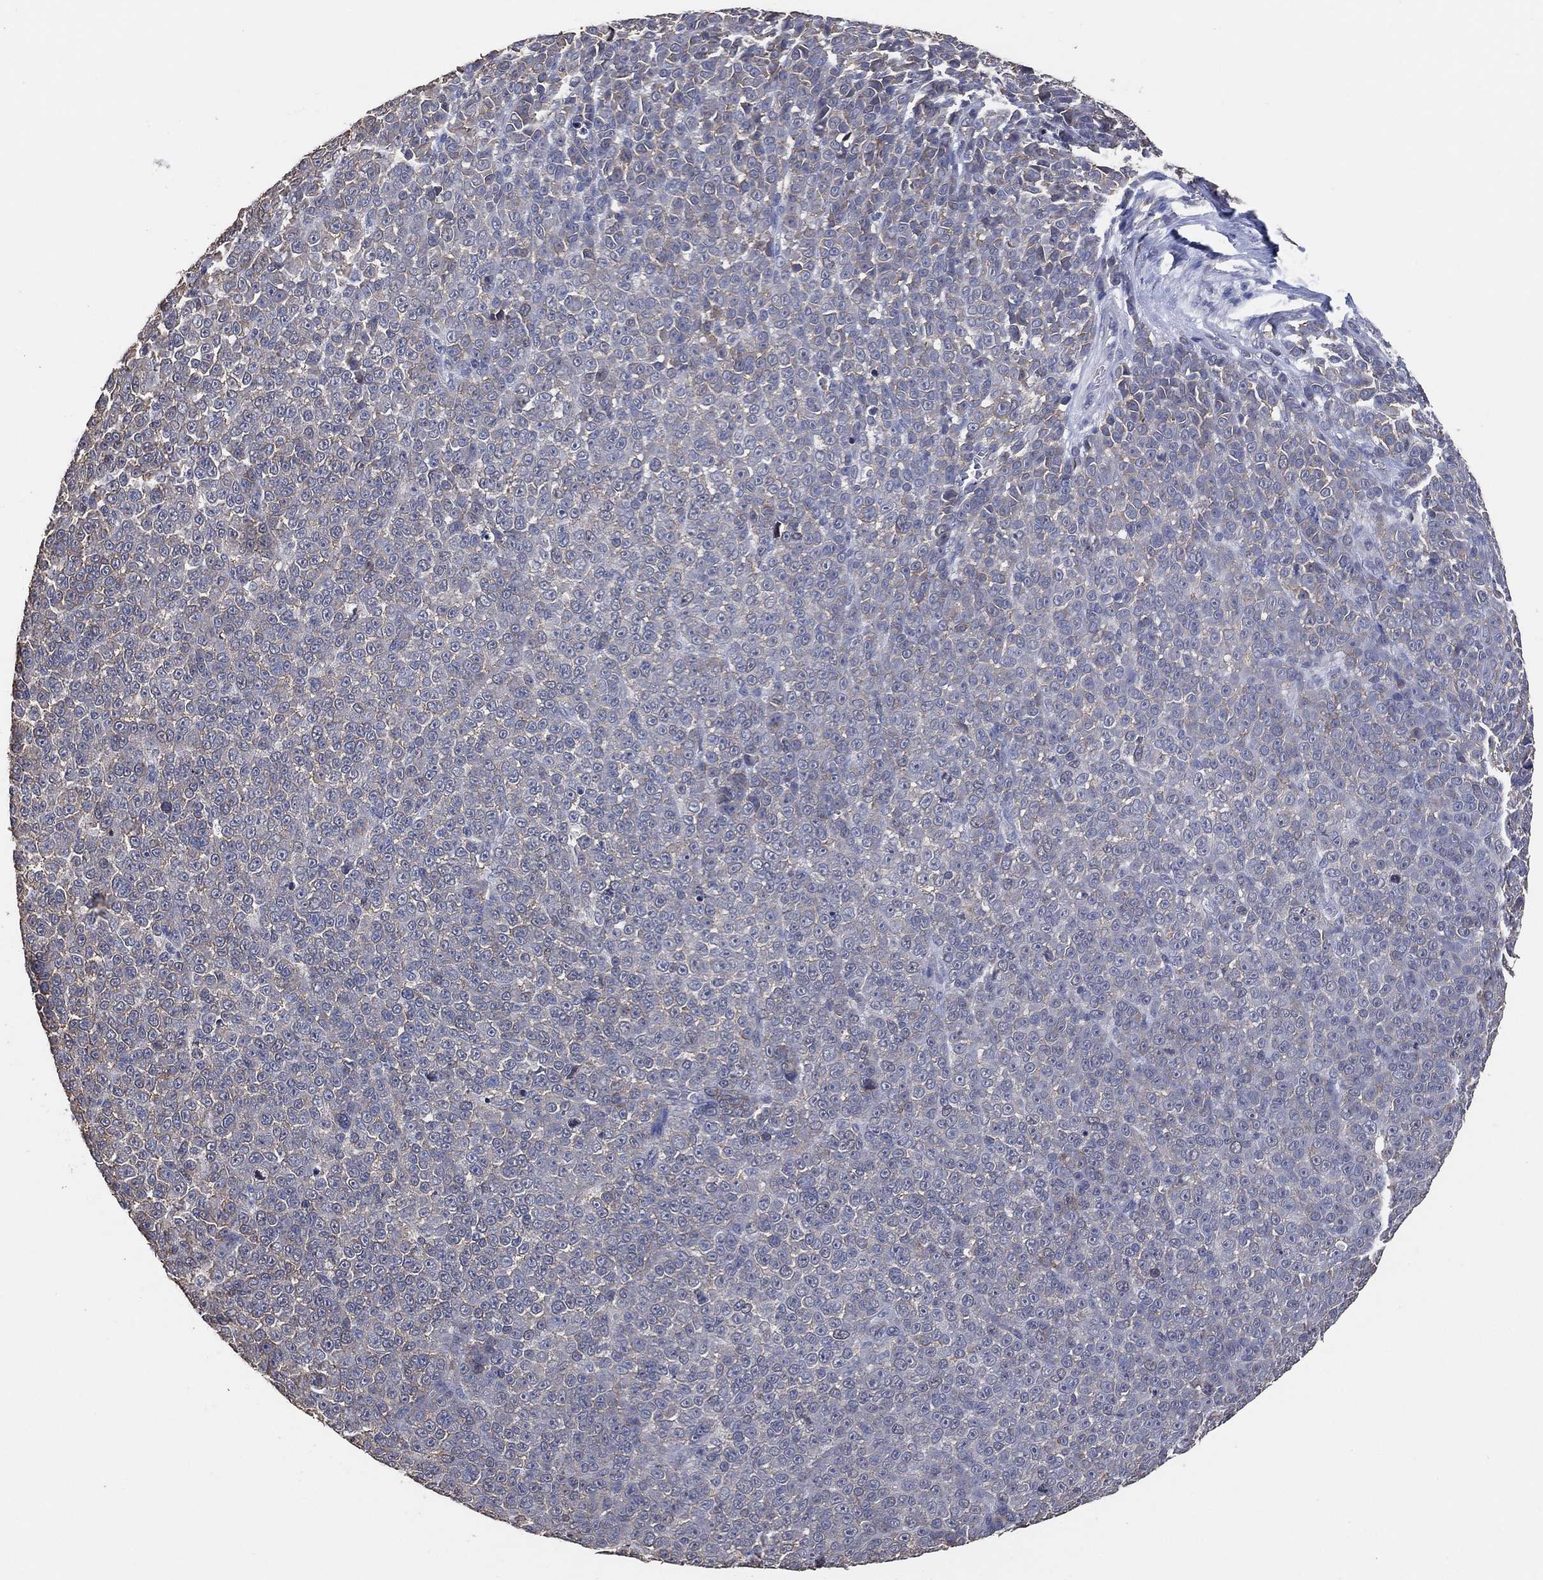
{"staining": {"intensity": "negative", "quantity": "none", "location": "none"}, "tissue": "melanoma", "cell_type": "Tumor cells", "image_type": "cancer", "snomed": [{"axis": "morphology", "description": "Malignant melanoma, NOS"}, {"axis": "topography", "description": "Skin"}], "caption": "There is no significant positivity in tumor cells of melanoma.", "gene": "KLK5", "patient": {"sex": "female", "age": 95}}